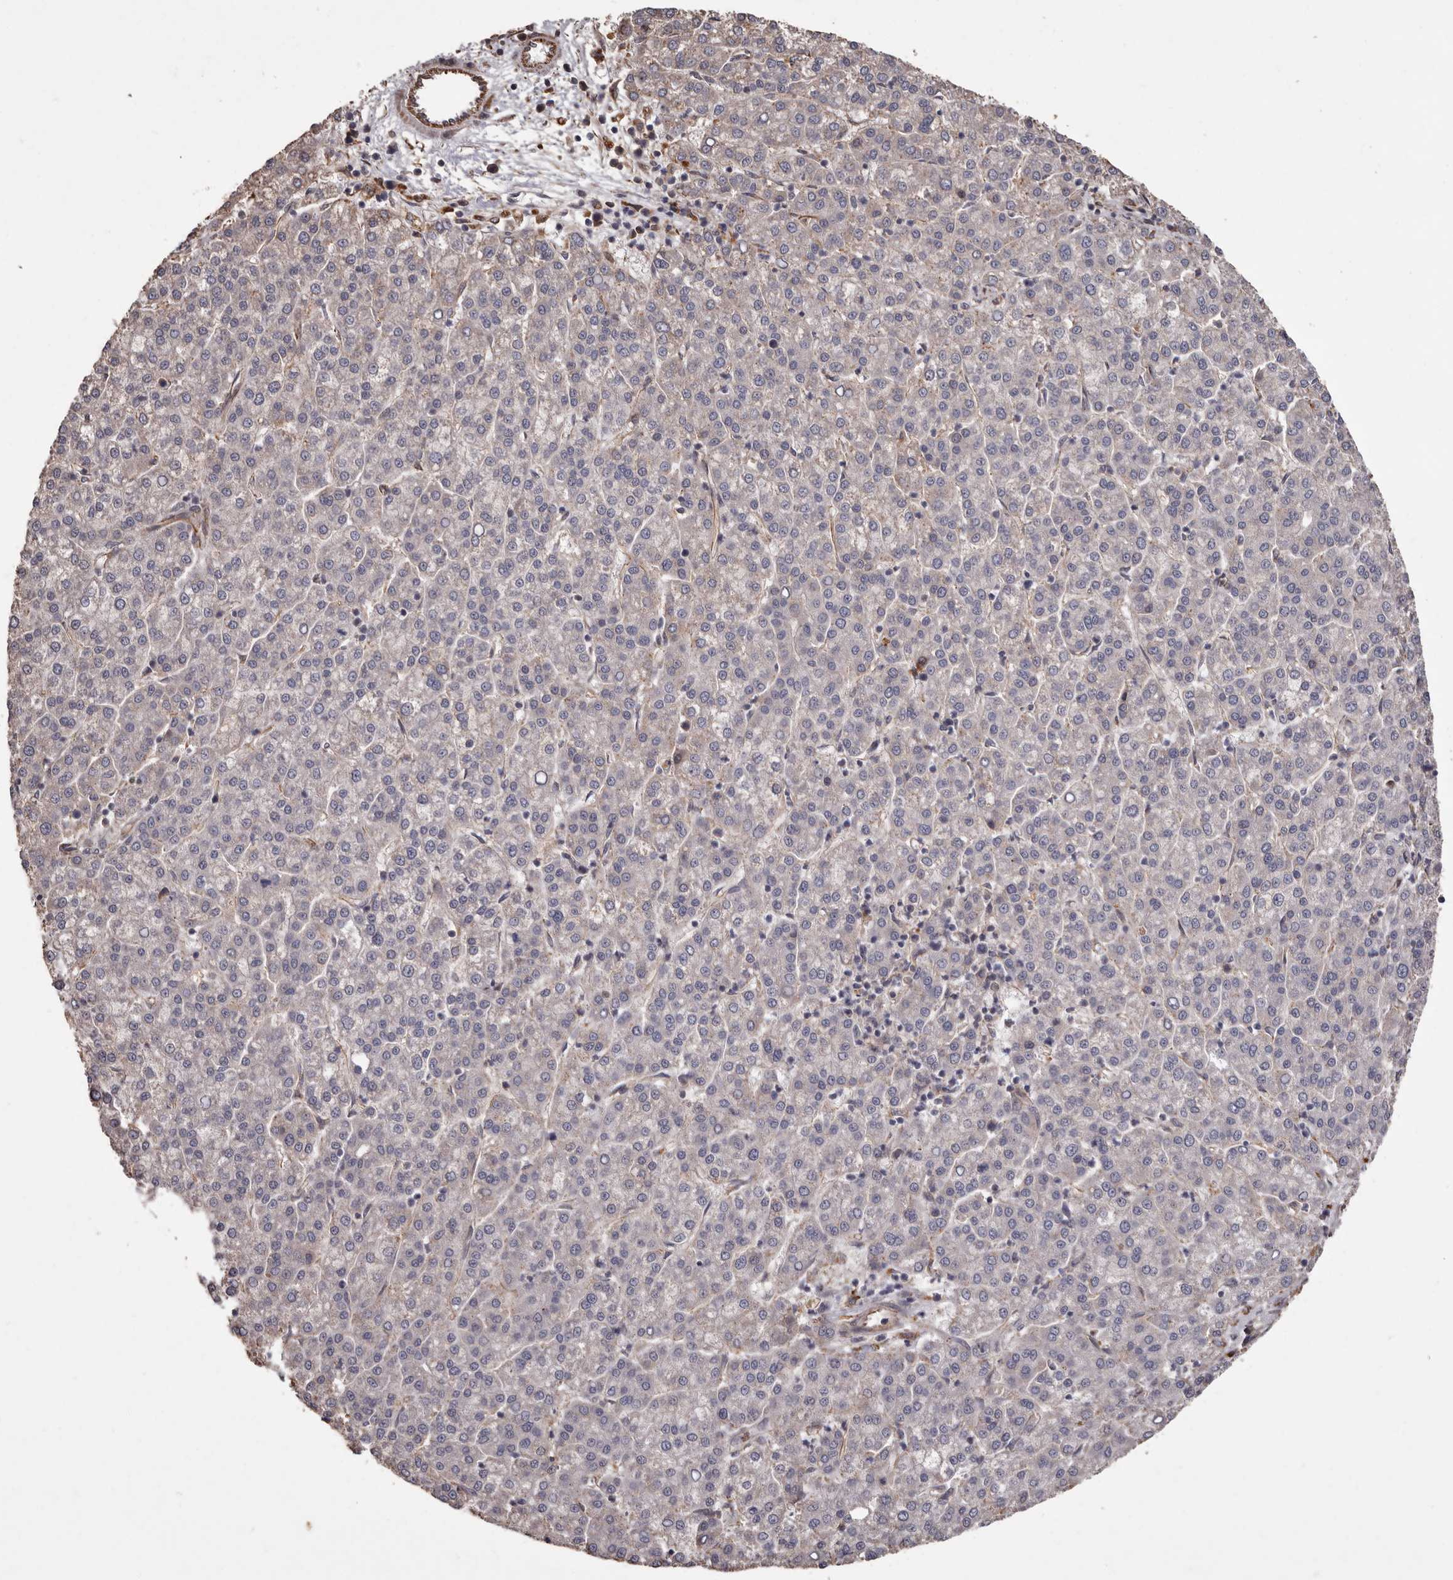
{"staining": {"intensity": "negative", "quantity": "none", "location": "none"}, "tissue": "liver cancer", "cell_type": "Tumor cells", "image_type": "cancer", "snomed": [{"axis": "morphology", "description": "Carcinoma, Hepatocellular, NOS"}, {"axis": "topography", "description": "Liver"}], "caption": "The immunohistochemistry image has no significant positivity in tumor cells of liver hepatocellular carcinoma tissue.", "gene": "BRAT1", "patient": {"sex": "female", "age": 58}}